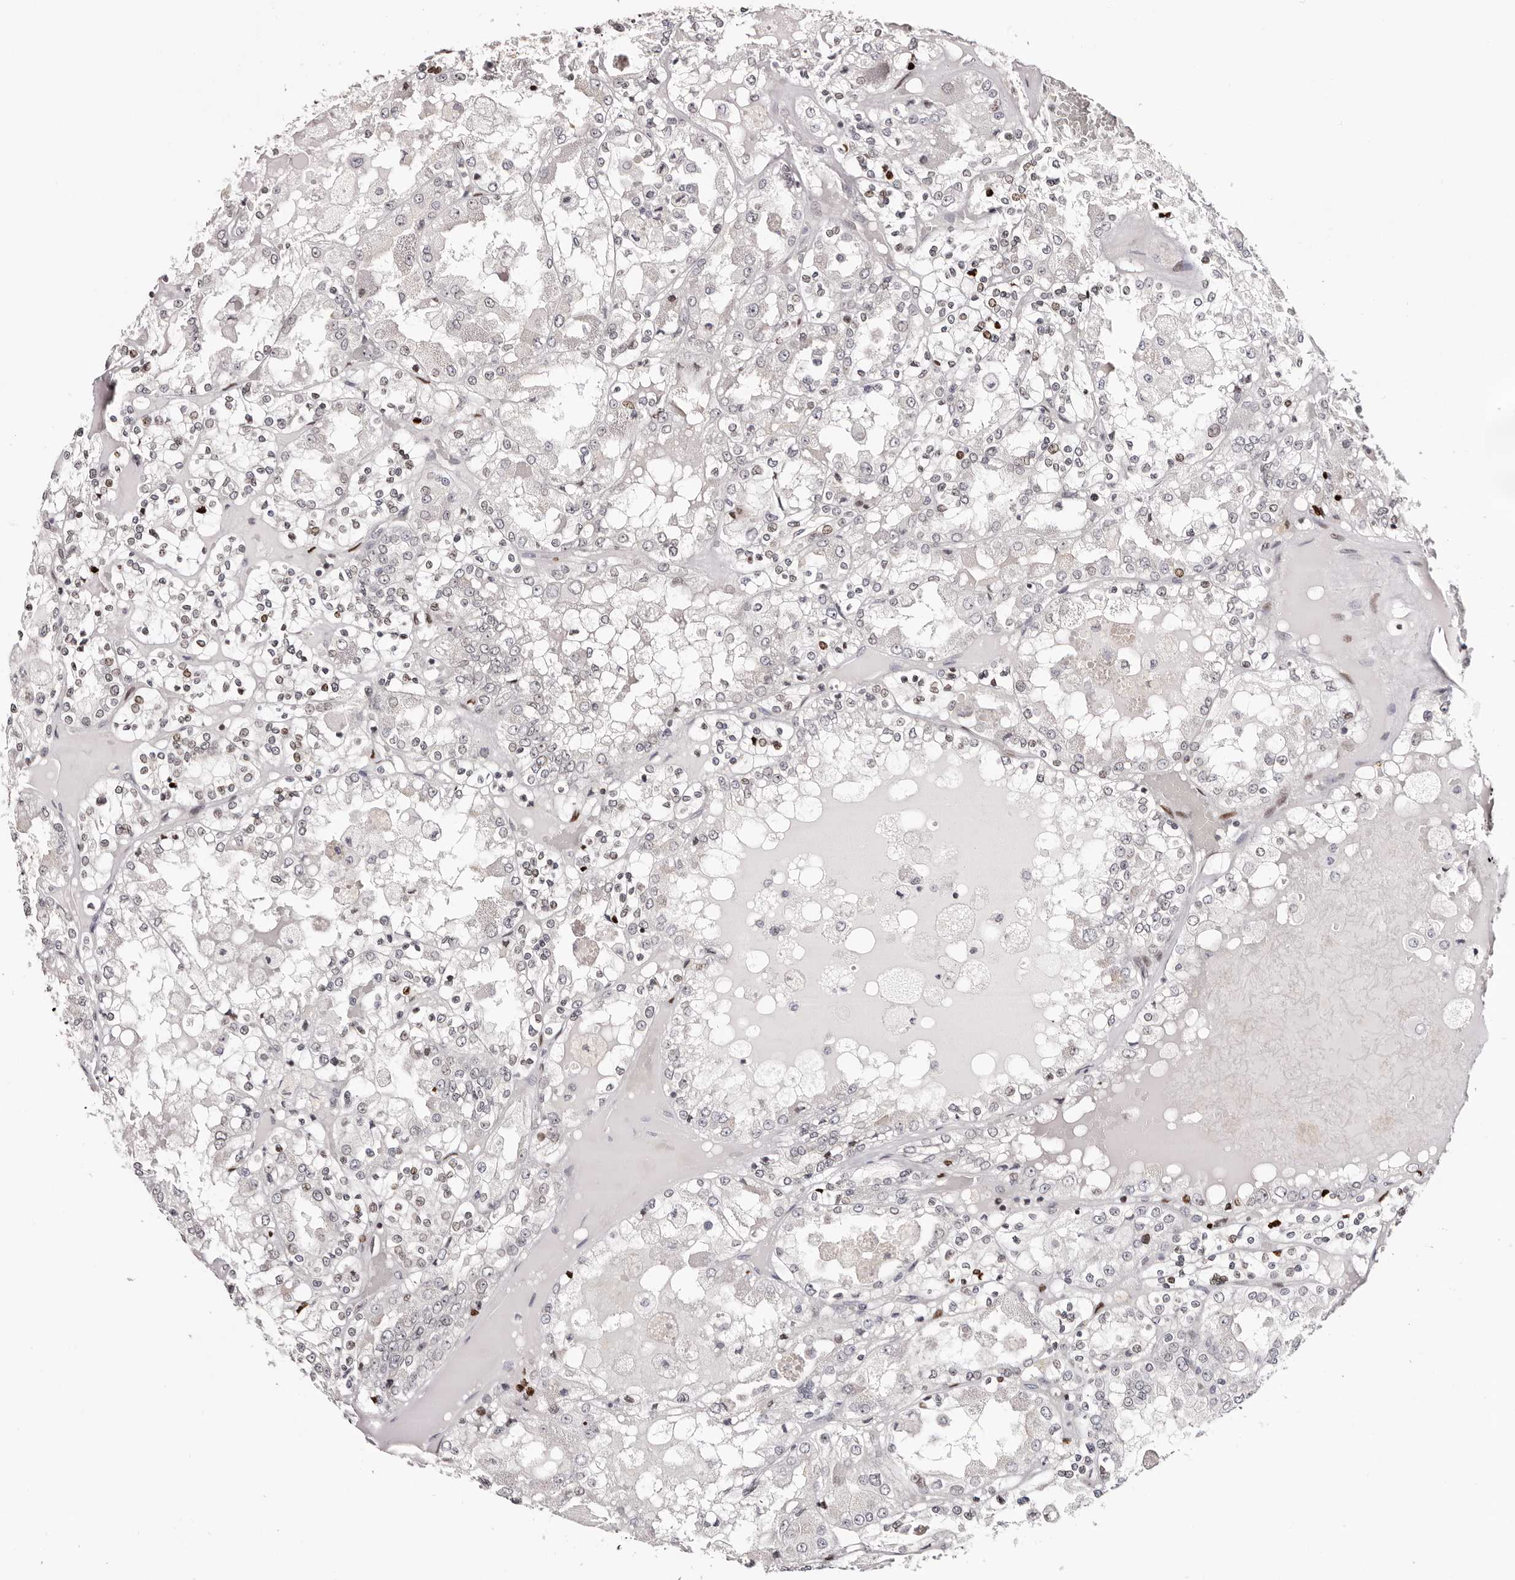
{"staining": {"intensity": "weak", "quantity": "<25%", "location": "nuclear"}, "tissue": "renal cancer", "cell_type": "Tumor cells", "image_type": "cancer", "snomed": [{"axis": "morphology", "description": "Adenocarcinoma, NOS"}, {"axis": "topography", "description": "Kidney"}], "caption": "Immunohistochemical staining of human renal cancer (adenocarcinoma) exhibits no significant staining in tumor cells.", "gene": "NUP153", "patient": {"sex": "female", "age": 56}}